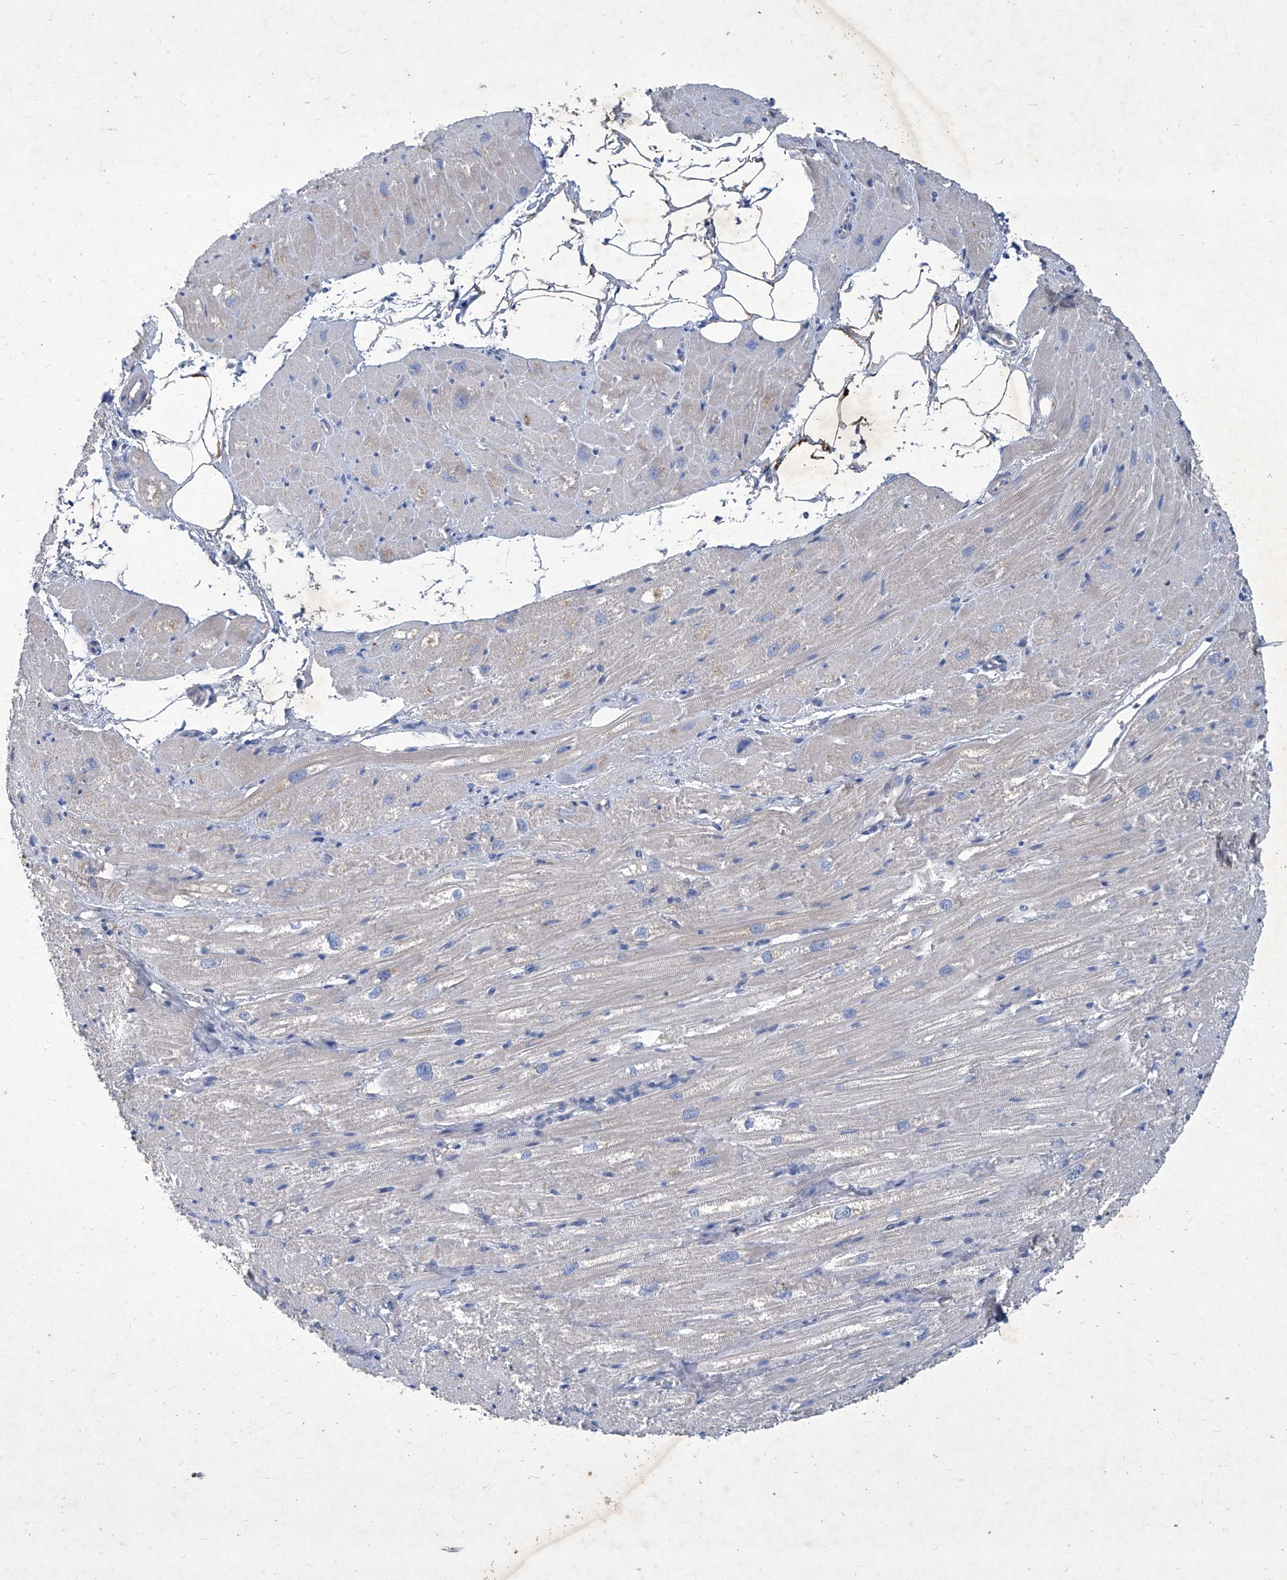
{"staining": {"intensity": "moderate", "quantity": "<25%", "location": "cytoplasmic/membranous"}, "tissue": "heart muscle", "cell_type": "Cardiomyocytes", "image_type": "normal", "snomed": [{"axis": "morphology", "description": "Normal tissue, NOS"}, {"axis": "topography", "description": "Heart"}], "caption": "Brown immunohistochemical staining in benign heart muscle shows moderate cytoplasmic/membranous staining in about <25% of cardiomyocytes. (DAB IHC with brightfield microscopy, high magnification).", "gene": "MTARC1", "patient": {"sex": "male", "age": 50}}